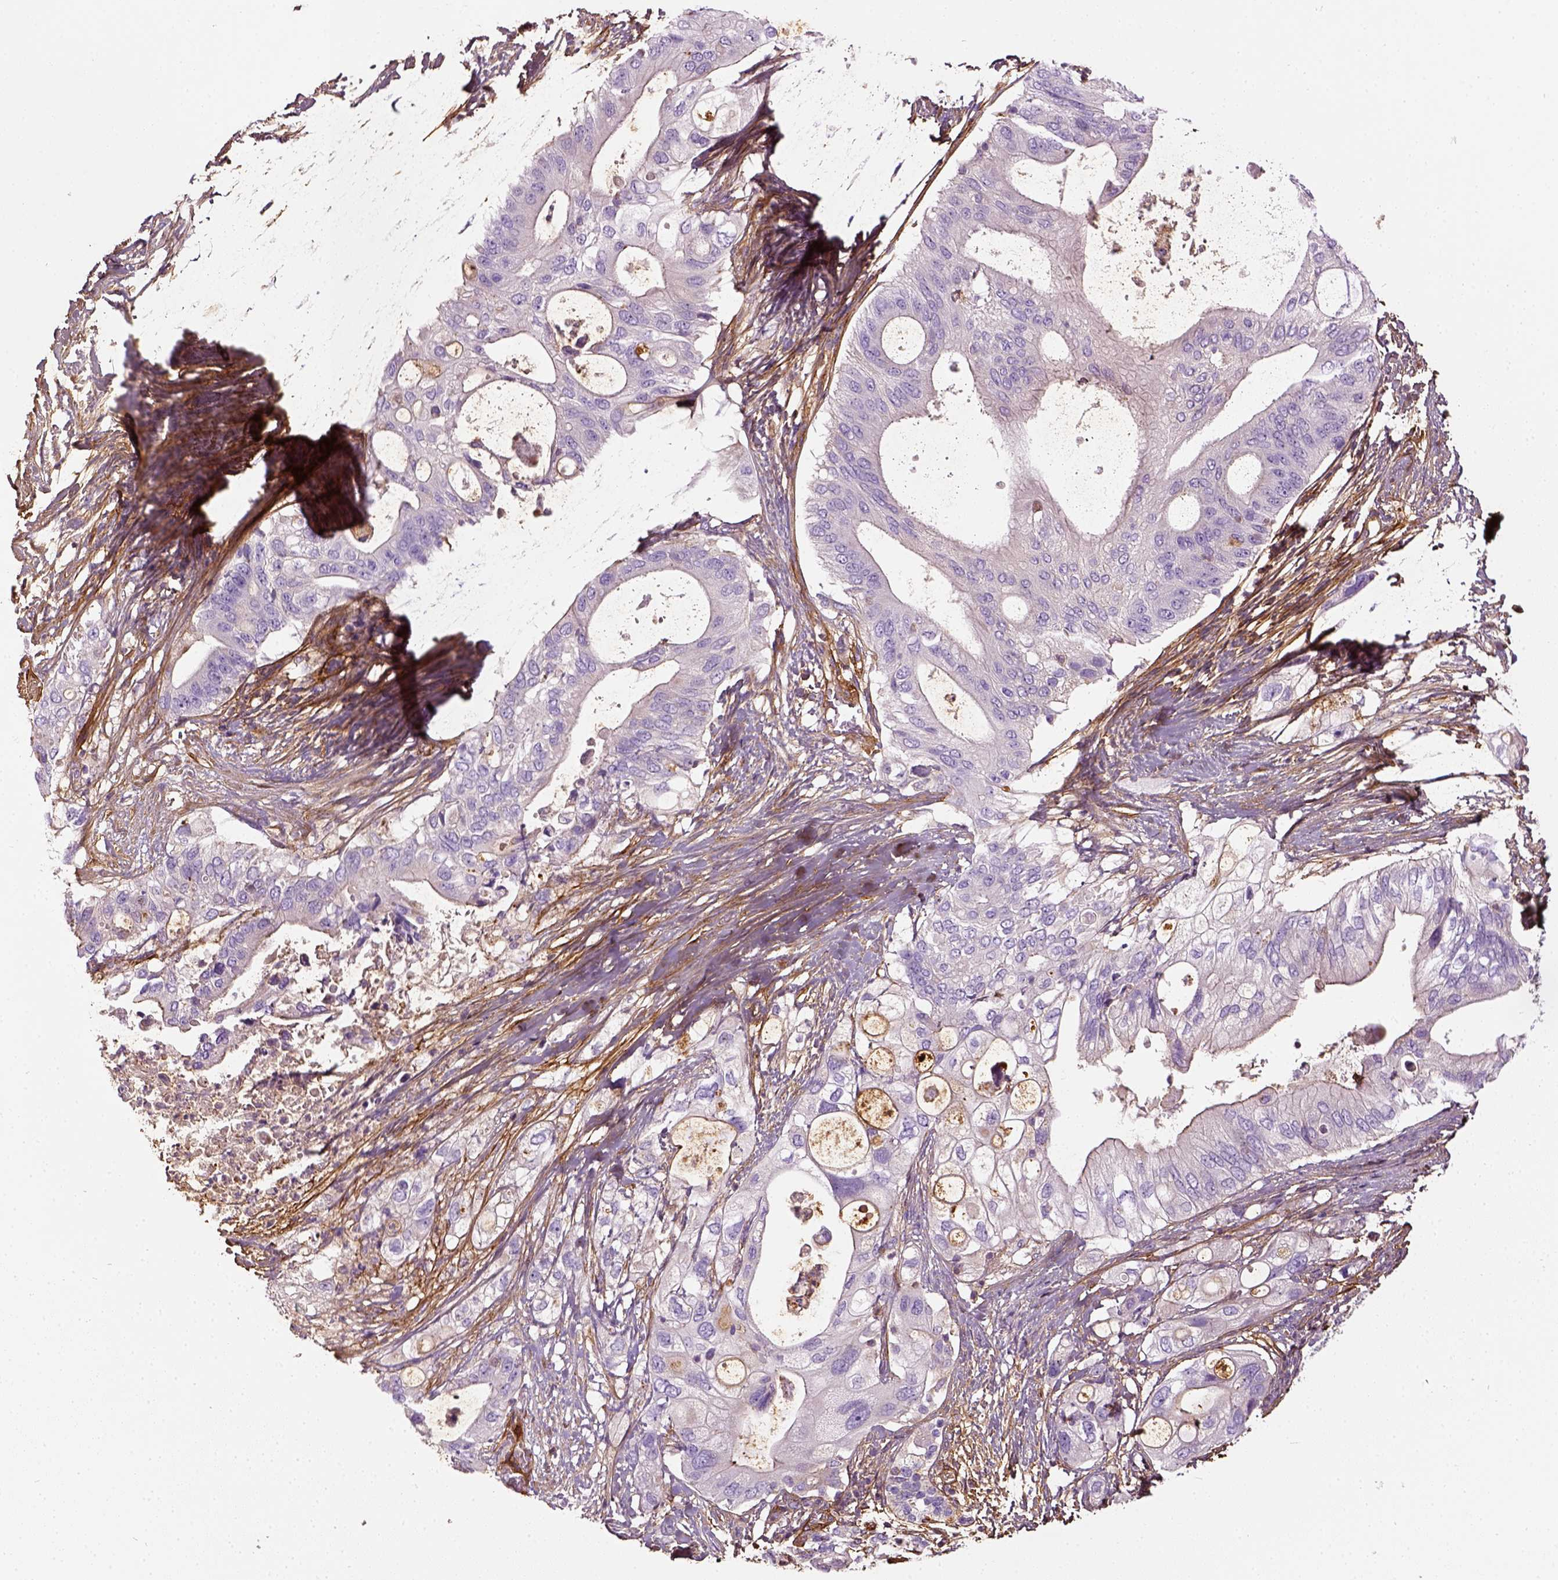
{"staining": {"intensity": "negative", "quantity": "none", "location": "none"}, "tissue": "pancreatic cancer", "cell_type": "Tumor cells", "image_type": "cancer", "snomed": [{"axis": "morphology", "description": "Adenocarcinoma, NOS"}, {"axis": "topography", "description": "Pancreas"}], "caption": "This image is of adenocarcinoma (pancreatic) stained with immunohistochemistry (IHC) to label a protein in brown with the nuclei are counter-stained blue. There is no positivity in tumor cells. (DAB (3,3'-diaminobenzidine) IHC visualized using brightfield microscopy, high magnification).", "gene": "COL6A2", "patient": {"sex": "female", "age": 72}}